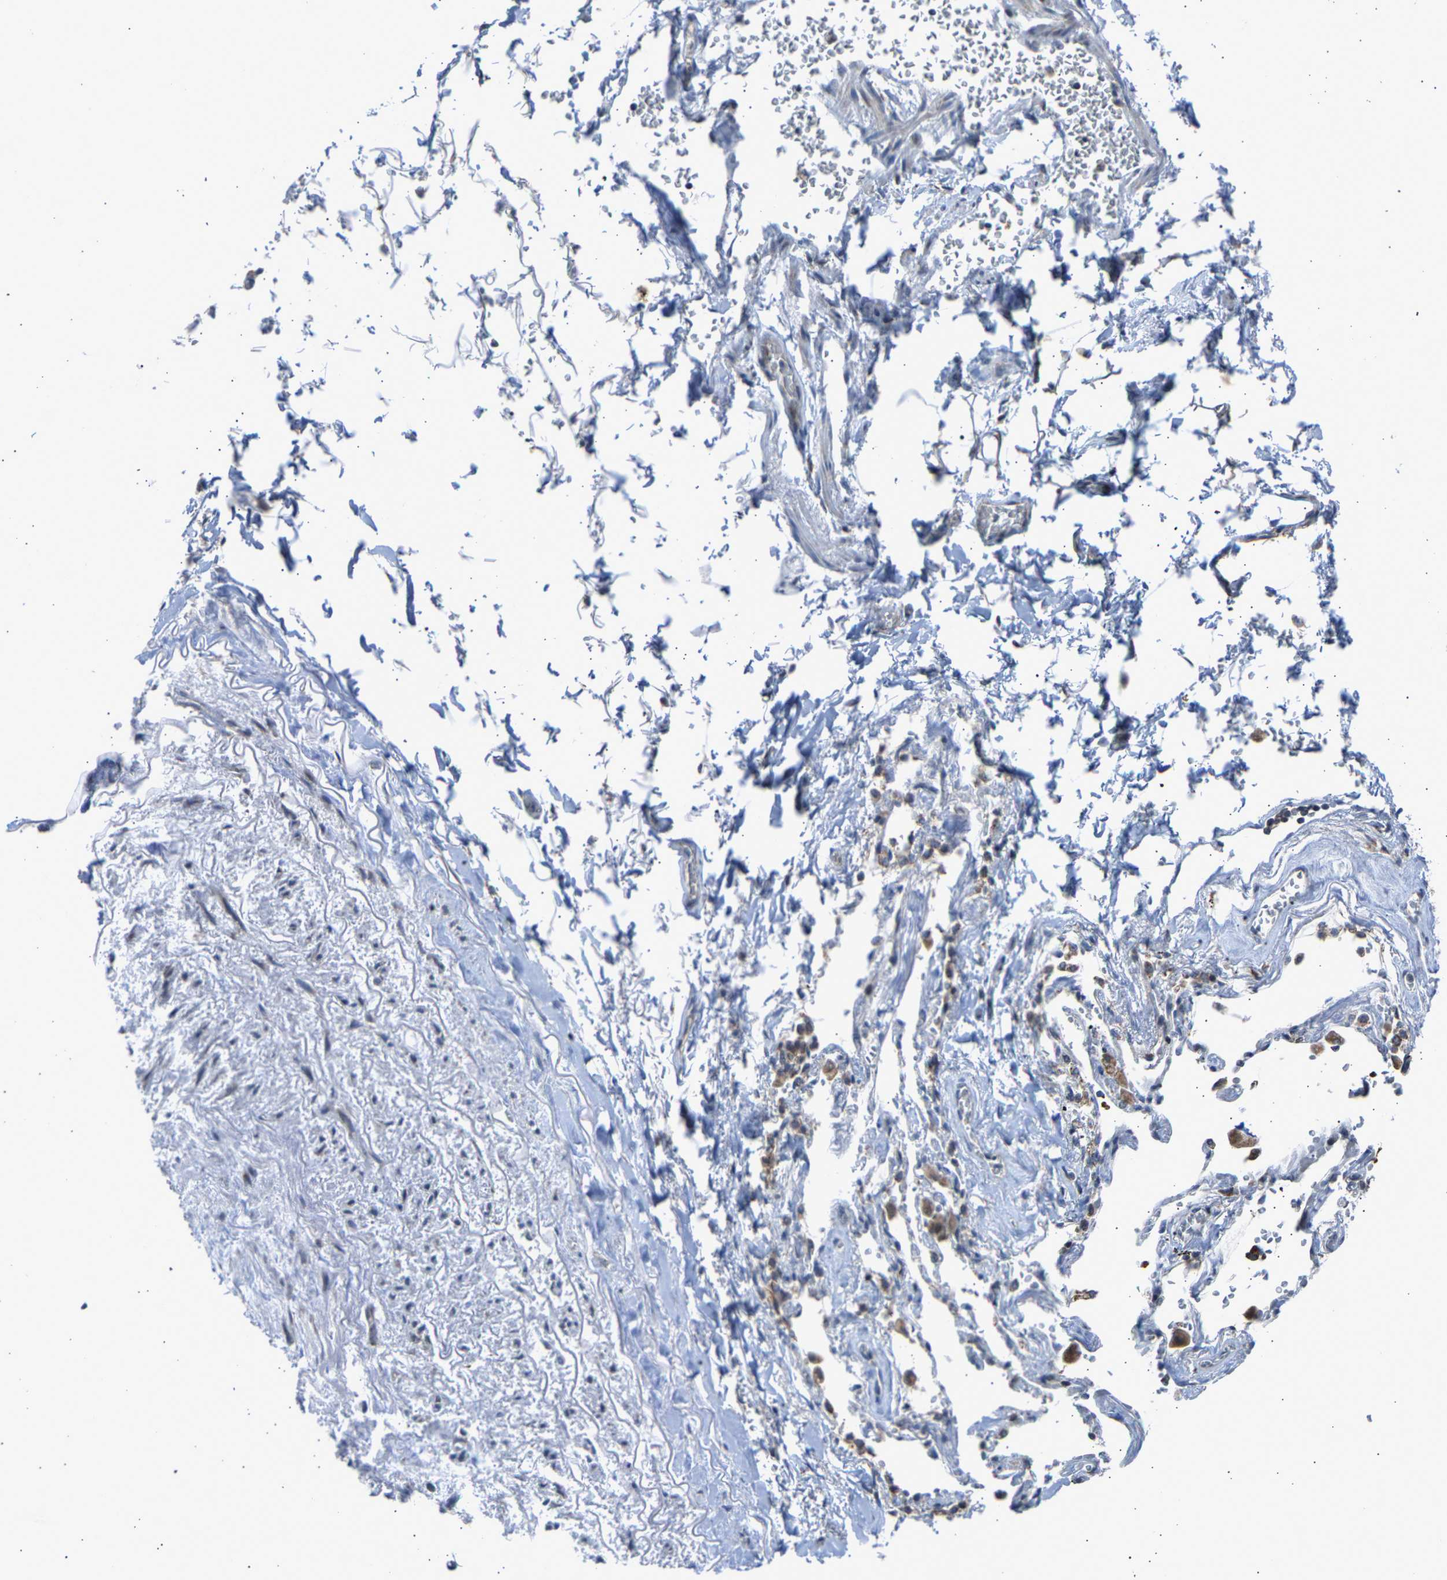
{"staining": {"intensity": "weak", "quantity": "25%-75%", "location": "cytoplasmic/membranous"}, "tissue": "adipose tissue", "cell_type": "Adipocytes", "image_type": "normal", "snomed": [{"axis": "morphology", "description": "Normal tissue, NOS"}, {"axis": "topography", "description": "Cartilage tissue"}, {"axis": "topography", "description": "Lung"}], "caption": "The micrograph displays staining of benign adipose tissue, revealing weak cytoplasmic/membranous protein expression (brown color) within adipocytes.", "gene": "SLIRP", "patient": {"sex": "female", "age": 77}}